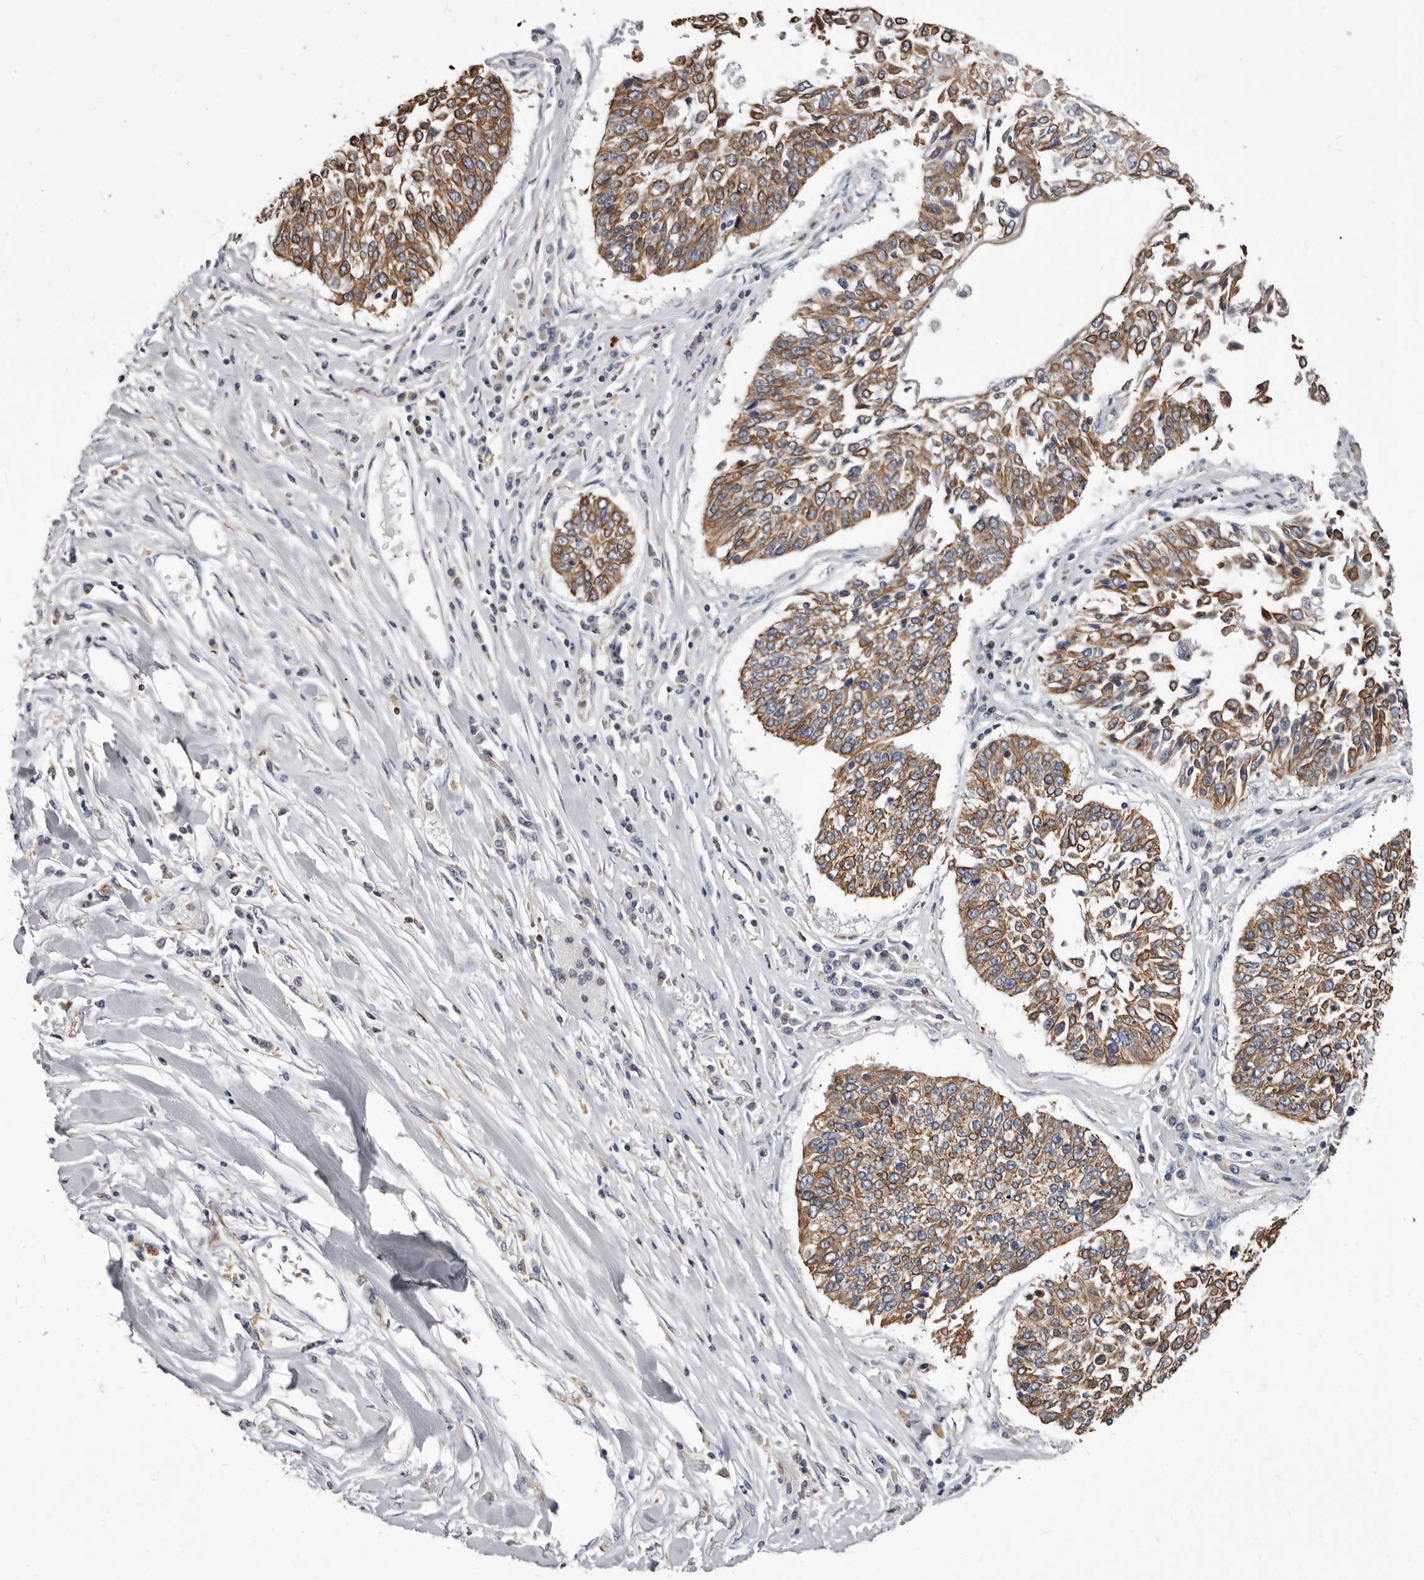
{"staining": {"intensity": "moderate", "quantity": ">75%", "location": "cytoplasmic/membranous"}, "tissue": "lung cancer", "cell_type": "Tumor cells", "image_type": "cancer", "snomed": [{"axis": "morphology", "description": "Normal tissue, NOS"}, {"axis": "morphology", "description": "Squamous cell carcinoma, NOS"}, {"axis": "topography", "description": "Cartilage tissue"}, {"axis": "topography", "description": "Lung"}, {"axis": "topography", "description": "Peripheral nerve tissue"}], "caption": "This is a histology image of immunohistochemistry (IHC) staining of lung squamous cell carcinoma, which shows moderate staining in the cytoplasmic/membranous of tumor cells.", "gene": "NIBAN1", "patient": {"sex": "female", "age": 49}}